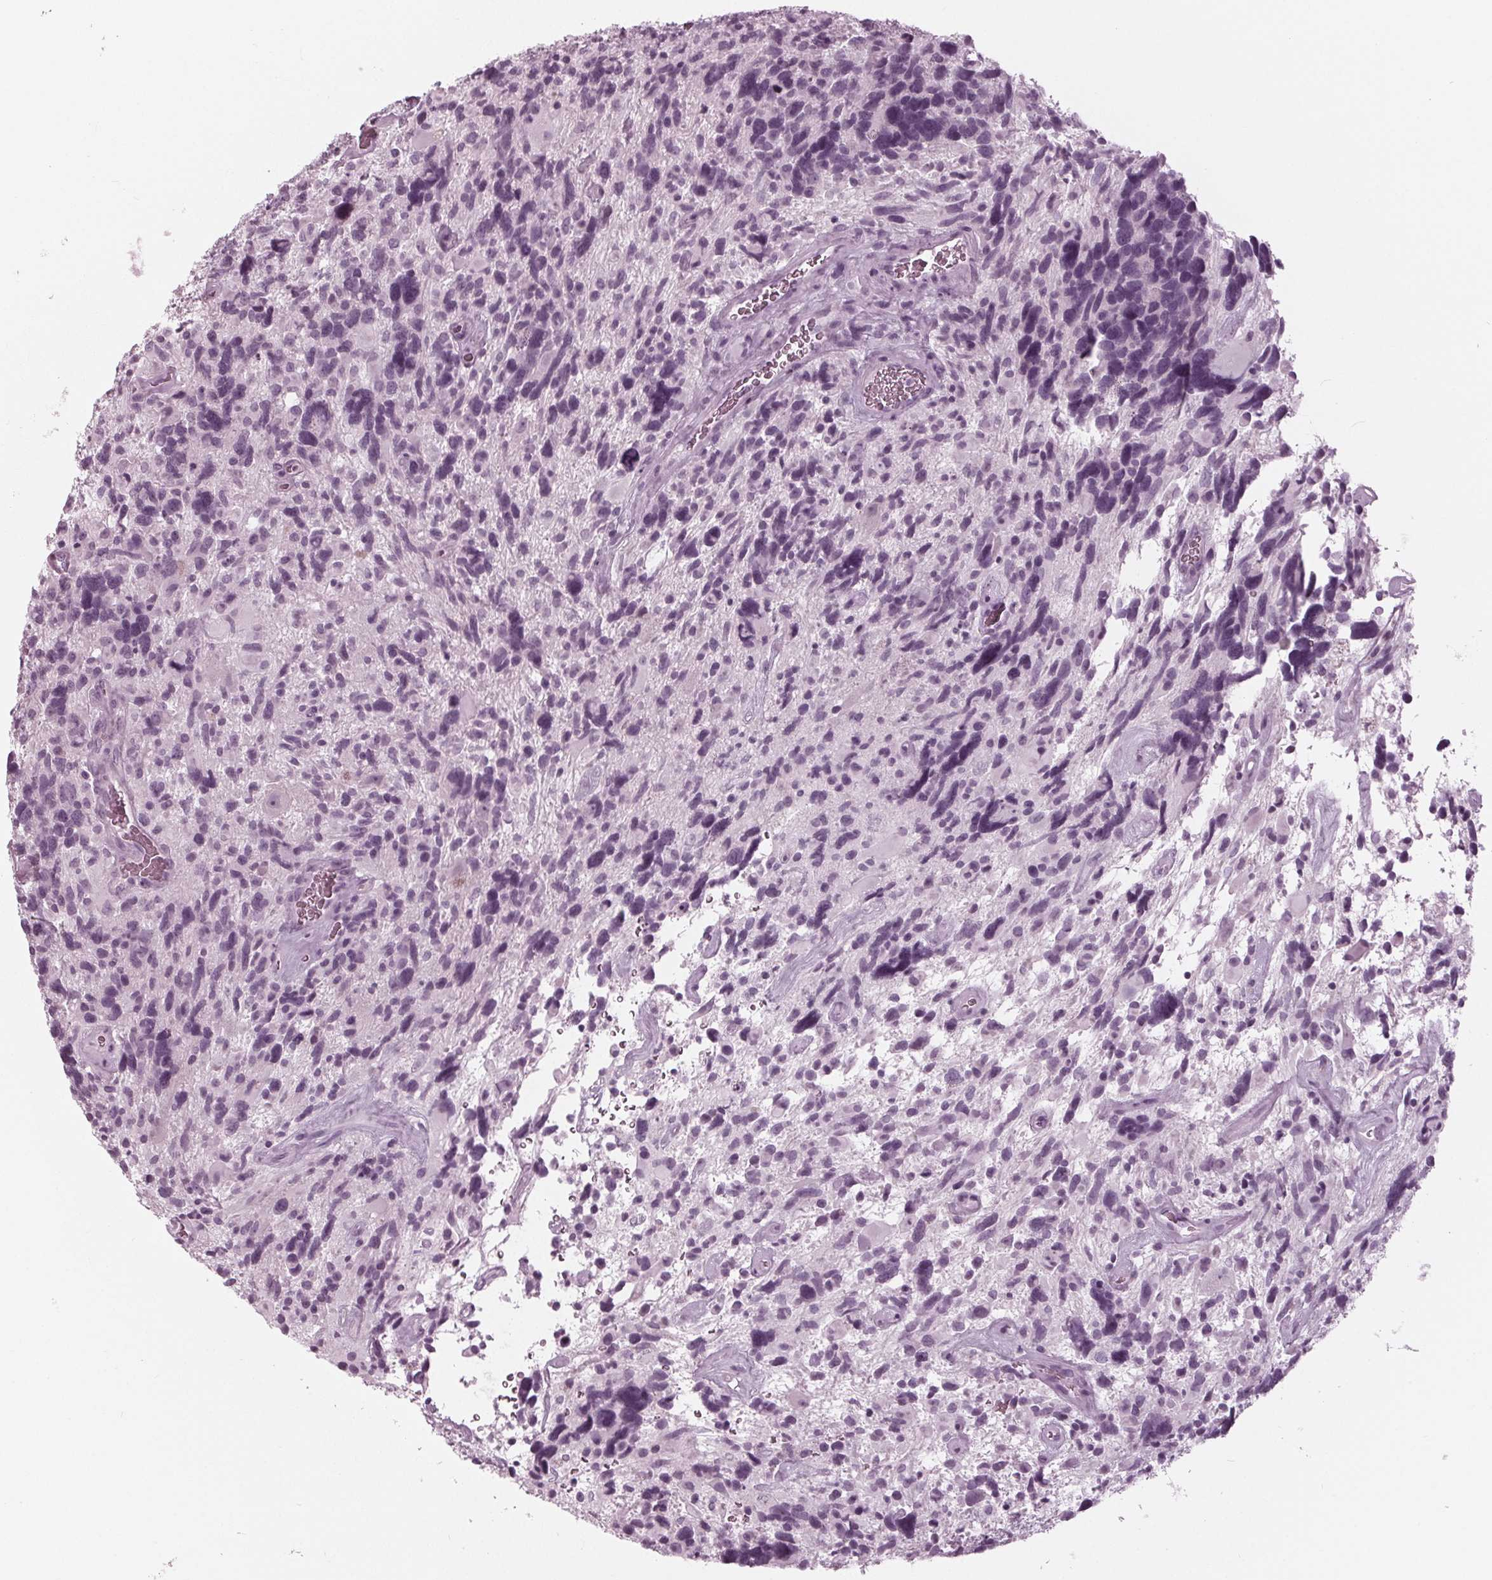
{"staining": {"intensity": "negative", "quantity": "none", "location": "none"}, "tissue": "glioma", "cell_type": "Tumor cells", "image_type": "cancer", "snomed": [{"axis": "morphology", "description": "Glioma, malignant, High grade"}, {"axis": "topography", "description": "Brain"}], "caption": "Immunohistochemistry (IHC) image of neoplastic tissue: glioma stained with DAB exhibits no significant protein positivity in tumor cells.", "gene": "KRT28", "patient": {"sex": "male", "age": 49}}